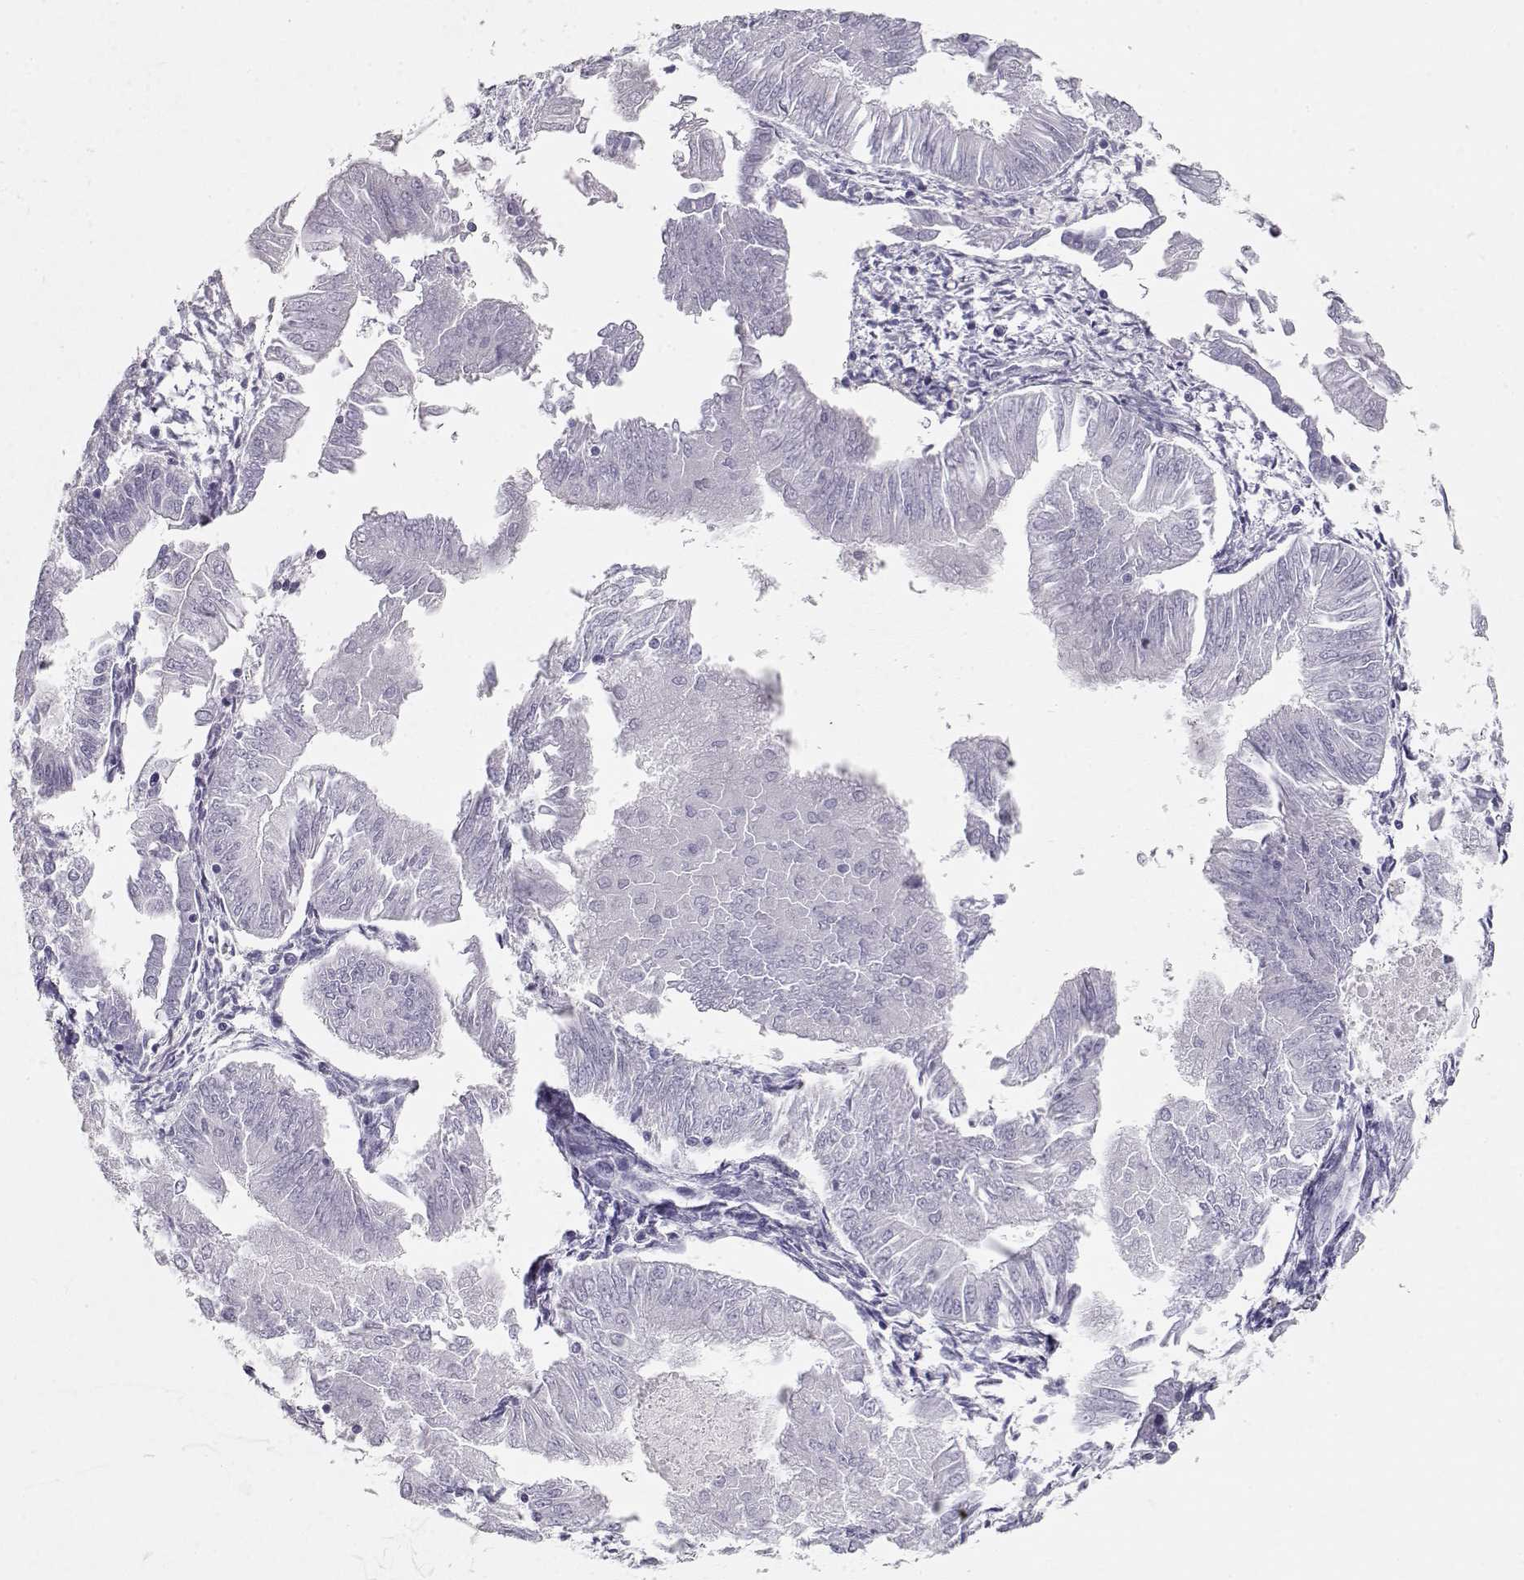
{"staining": {"intensity": "negative", "quantity": "none", "location": "none"}, "tissue": "endometrial cancer", "cell_type": "Tumor cells", "image_type": "cancer", "snomed": [{"axis": "morphology", "description": "Adenocarcinoma, NOS"}, {"axis": "topography", "description": "Endometrium"}], "caption": "Endometrial adenocarcinoma was stained to show a protein in brown. There is no significant staining in tumor cells.", "gene": "MAGEC1", "patient": {"sex": "female", "age": 53}}